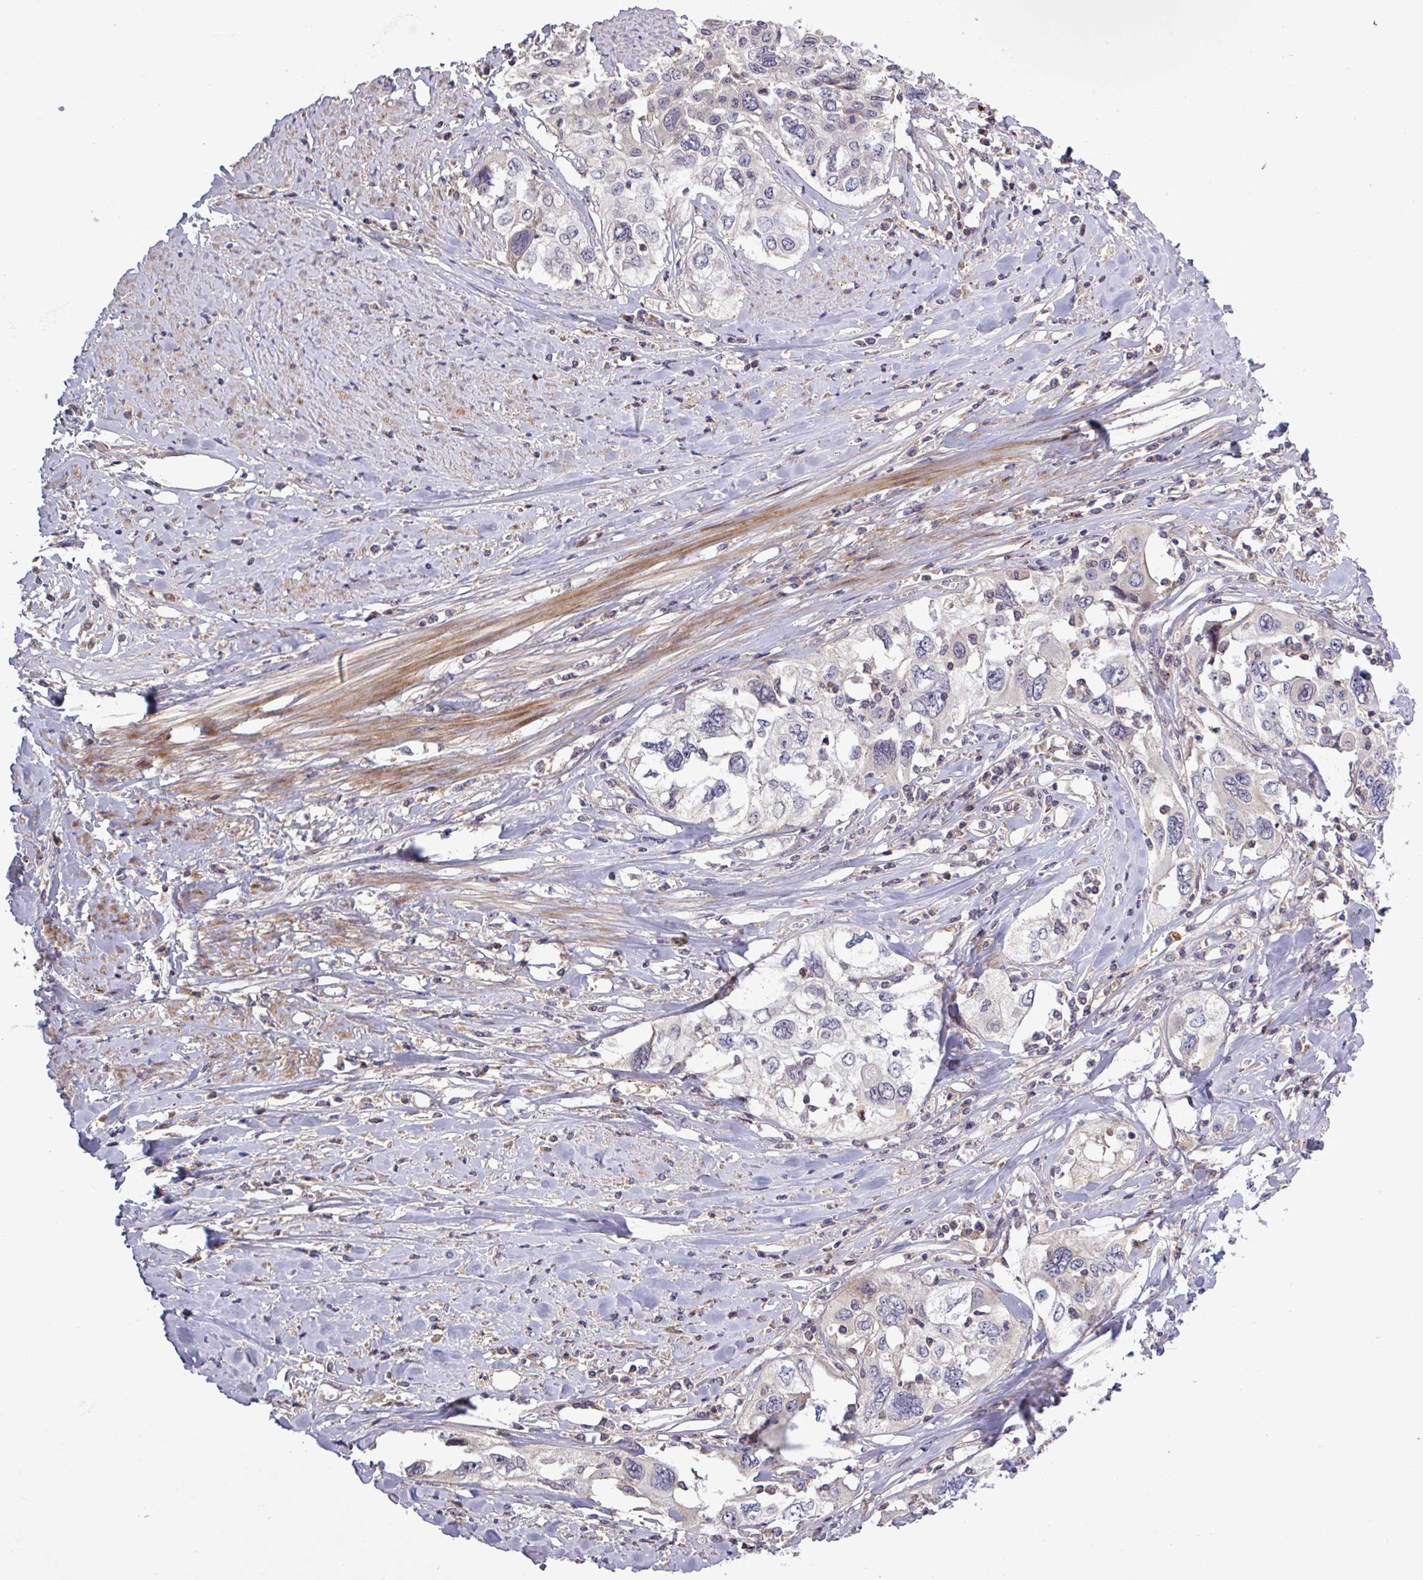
{"staining": {"intensity": "negative", "quantity": "none", "location": "none"}, "tissue": "cervical cancer", "cell_type": "Tumor cells", "image_type": "cancer", "snomed": [{"axis": "morphology", "description": "Squamous cell carcinoma, NOS"}, {"axis": "topography", "description": "Cervix"}], "caption": "High power microscopy image of an immunohistochemistry (IHC) image of squamous cell carcinoma (cervical), revealing no significant staining in tumor cells.", "gene": "TNFSF12", "patient": {"sex": "female", "age": 31}}